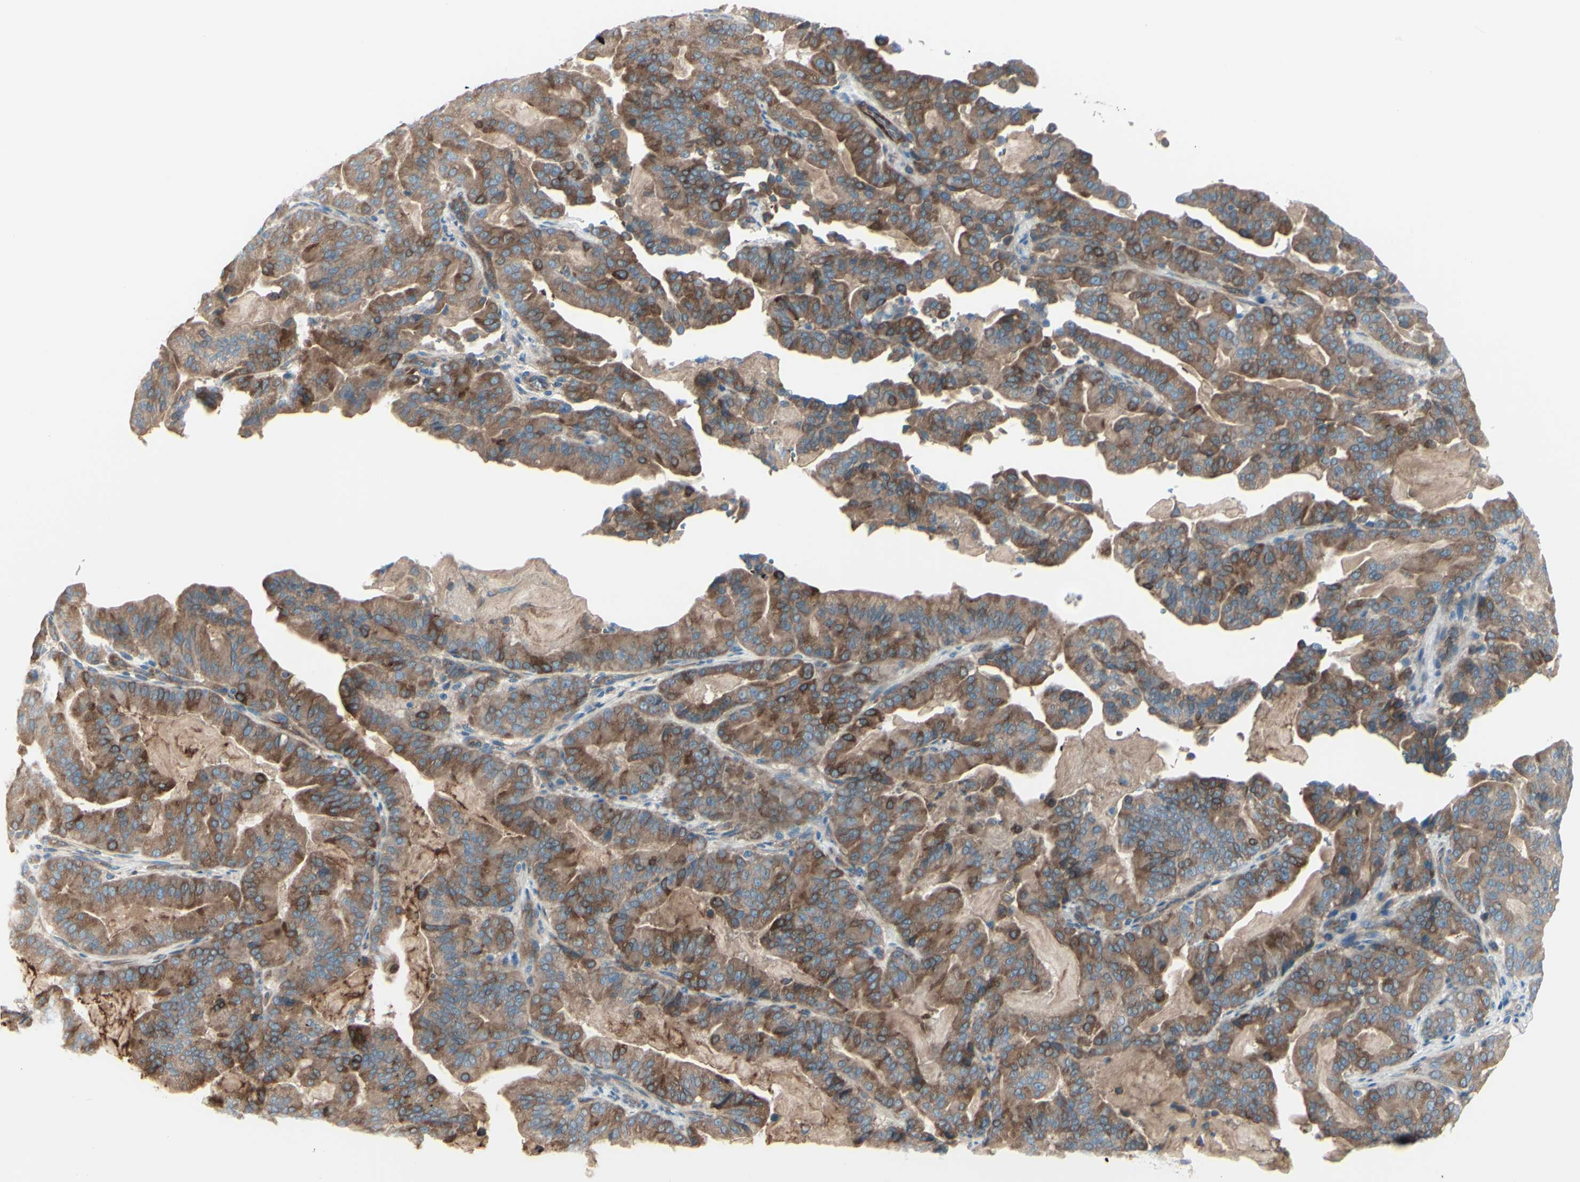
{"staining": {"intensity": "moderate", "quantity": ">75%", "location": "cytoplasmic/membranous"}, "tissue": "pancreatic cancer", "cell_type": "Tumor cells", "image_type": "cancer", "snomed": [{"axis": "morphology", "description": "Adenocarcinoma, NOS"}, {"axis": "topography", "description": "Pancreas"}], "caption": "Pancreatic cancer stained with a brown dye exhibits moderate cytoplasmic/membranous positive positivity in about >75% of tumor cells.", "gene": "PCDHGA2", "patient": {"sex": "male", "age": 63}}